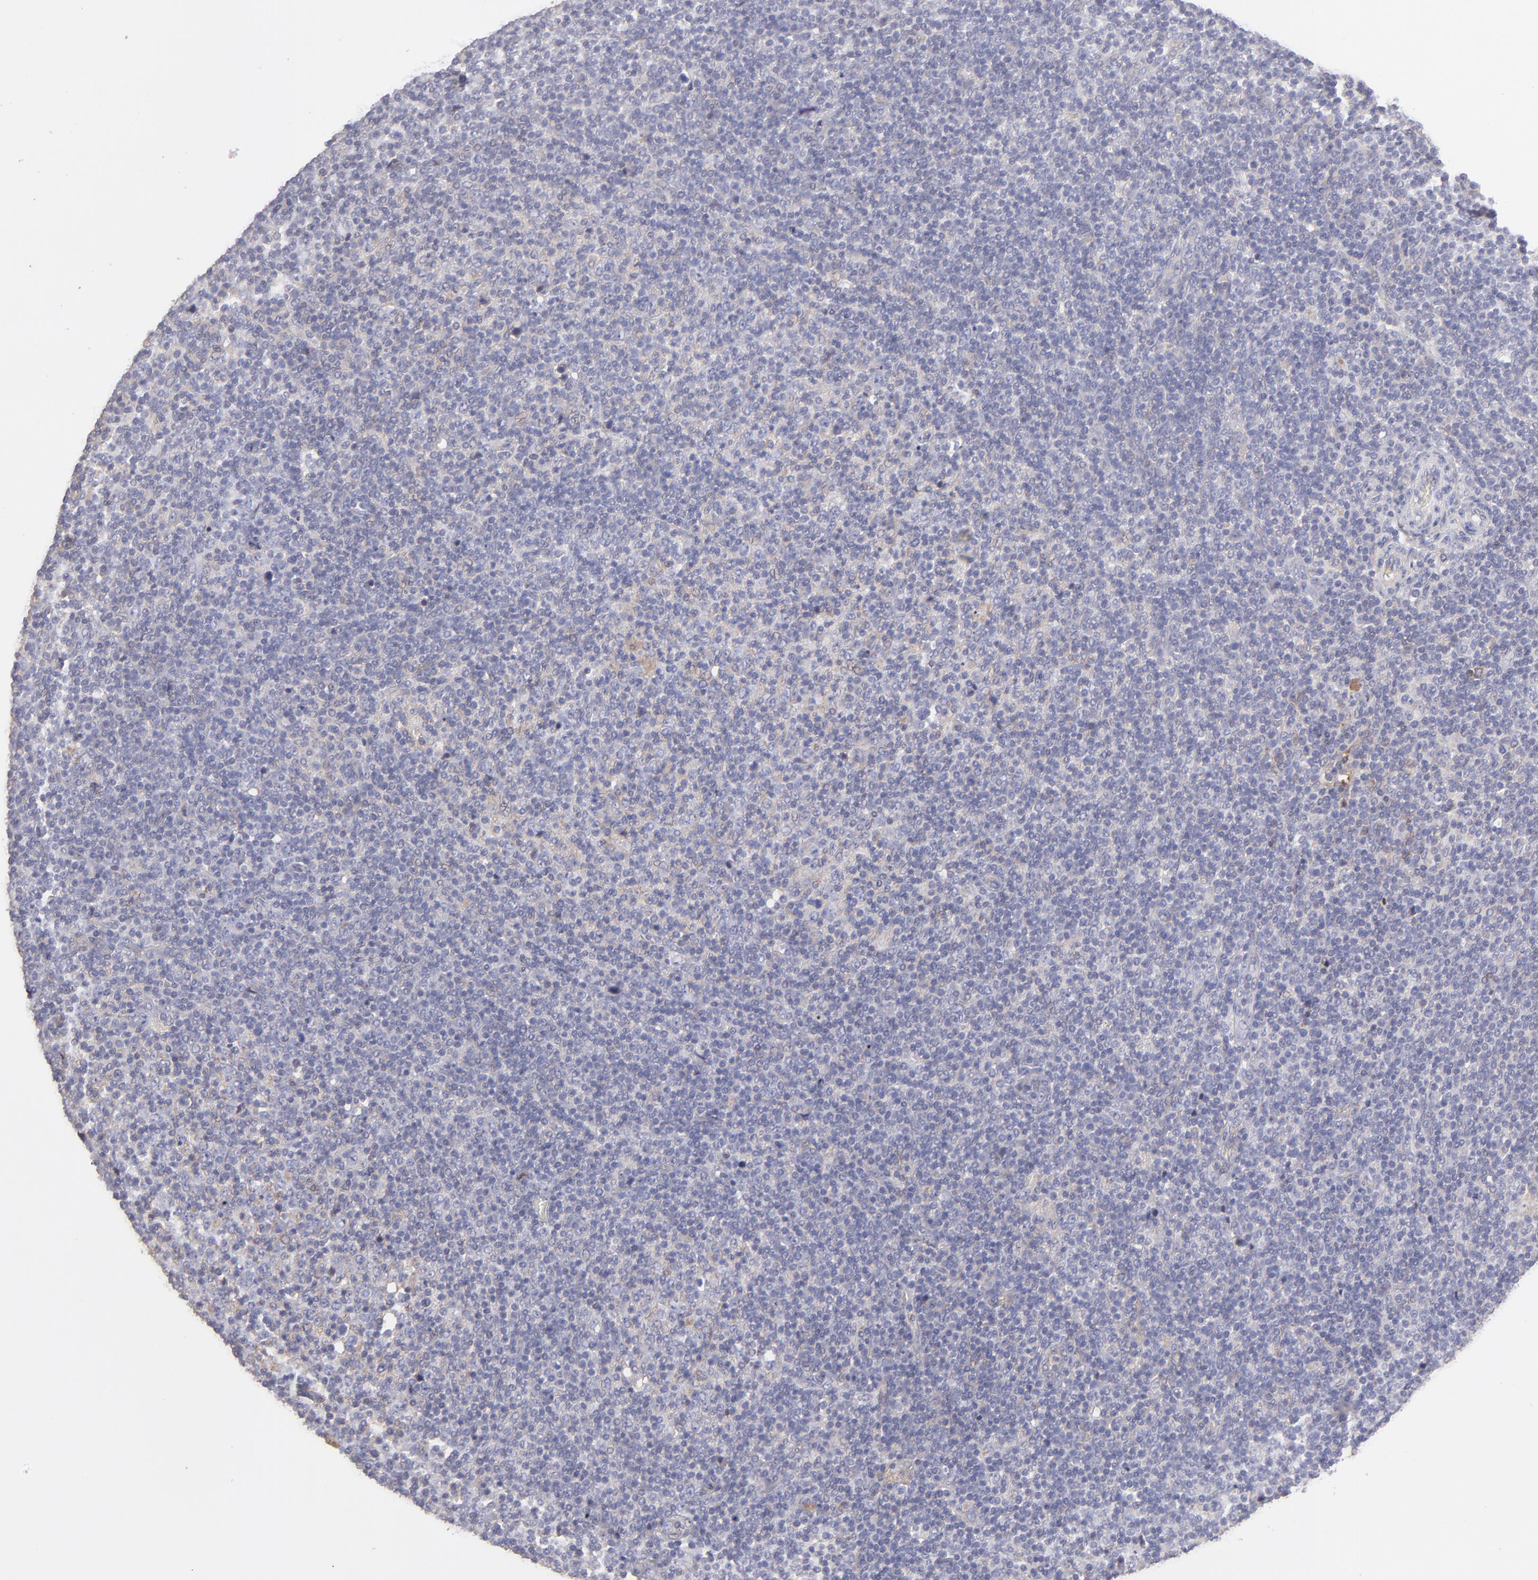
{"staining": {"intensity": "negative", "quantity": "none", "location": "none"}, "tissue": "lymphoma", "cell_type": "Tumor cells", "image_type": "cancer", "snomed": [{"axis": "morphology", "description": "Malignant lymphoma, non-Hodgkin's type, Low grade"}, {"axis": "topography", "description": "Lymph node"}], "caption": "The IHC photomicrograph has no significant staining in tumor cells of lymphoma tissue.", "gene": "ABCC4", "patient": {"sex": "male", "age": 70}}